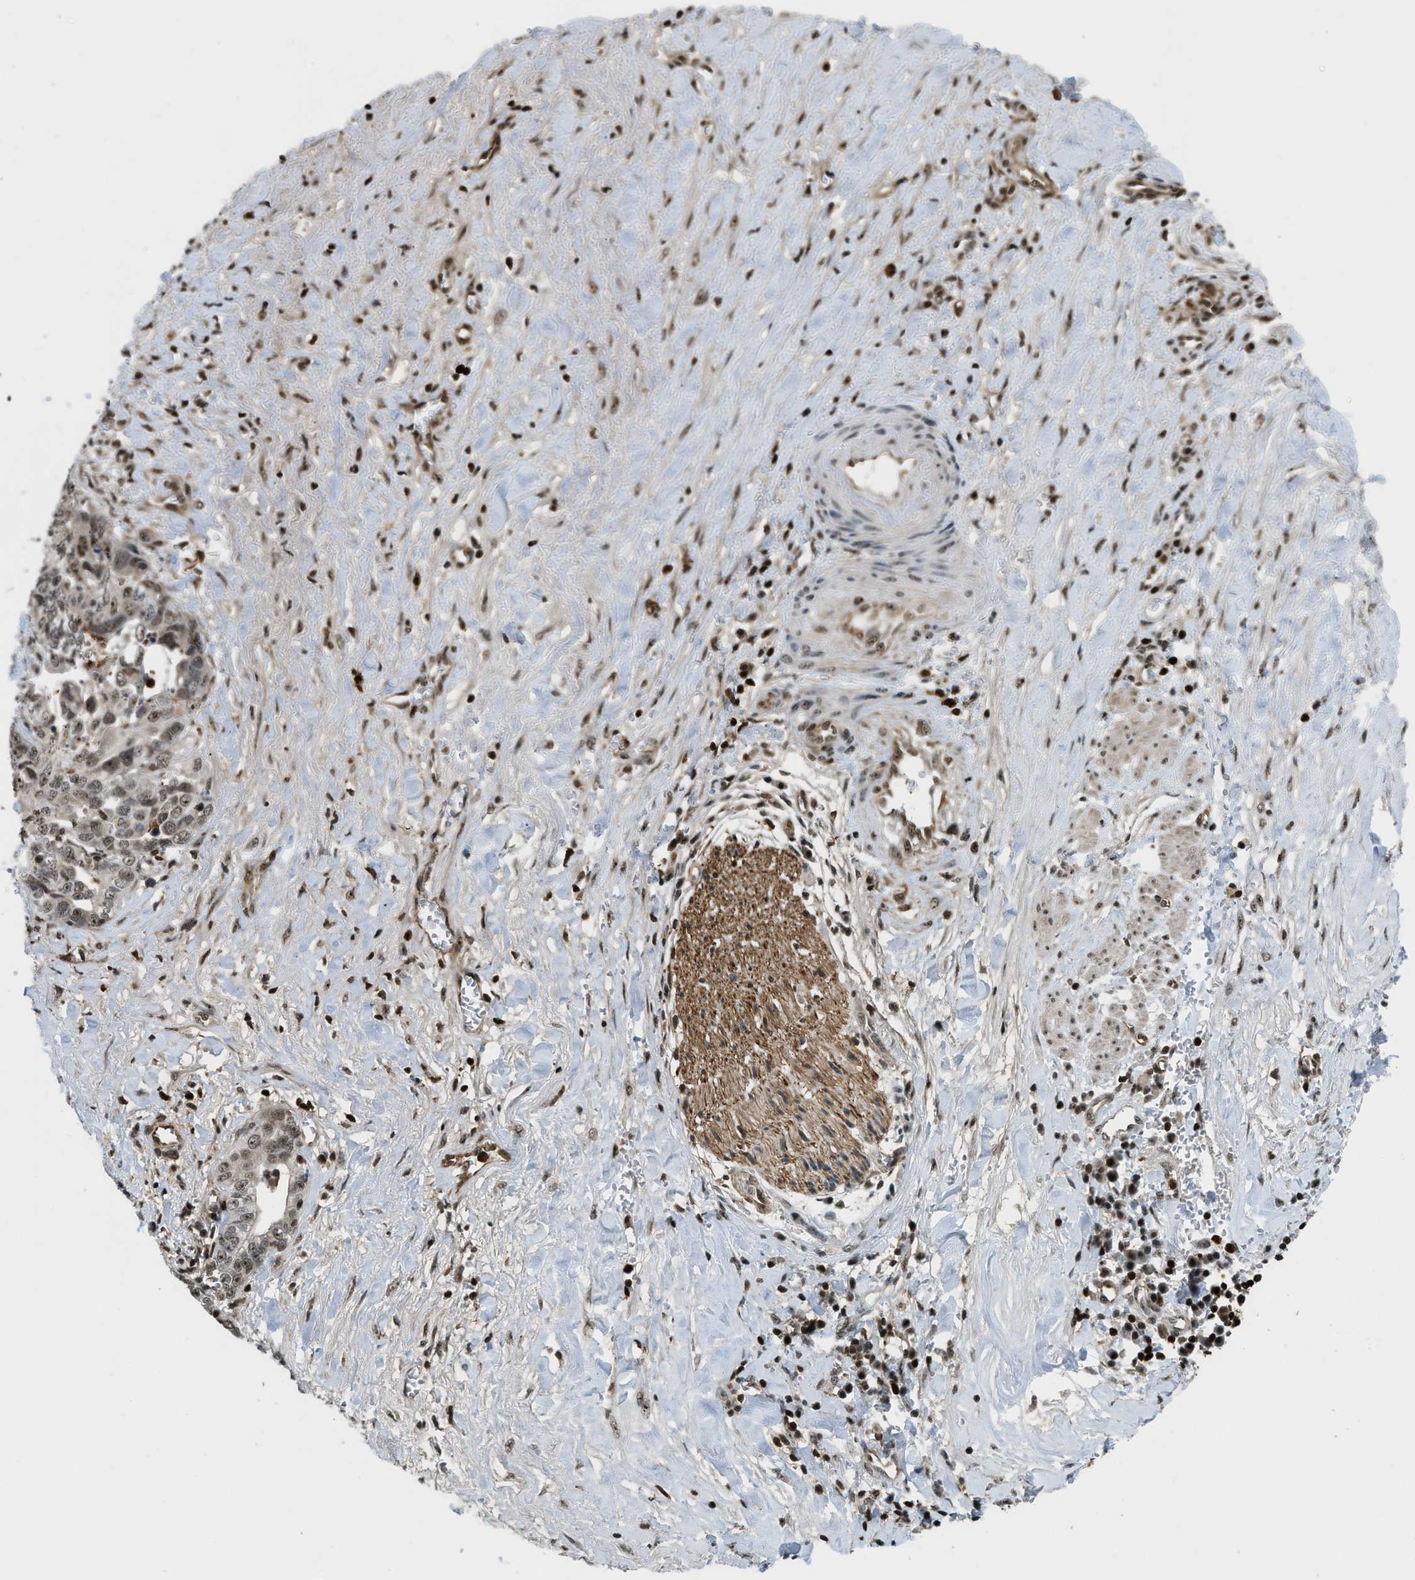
{"staining": {"intensity": "moderate", "quantity": ">75%", "location": "nuclear"}, "tissue": "liver cancer", "cell_type": "Tumor cells", "image_type": "cancer", "snomed": [{"axis": "morphology", "description": "Cholangiocarcinoma"}, {"axis": "topography", "description": "Liver"}], "caption": "Protein staining of liver cholangiocarcinoma tissue displays moderate nuclear positivity in about >75% of tumor cells.", "gene": "E2F1", "patient": {"sex": "female", "age": 79}}